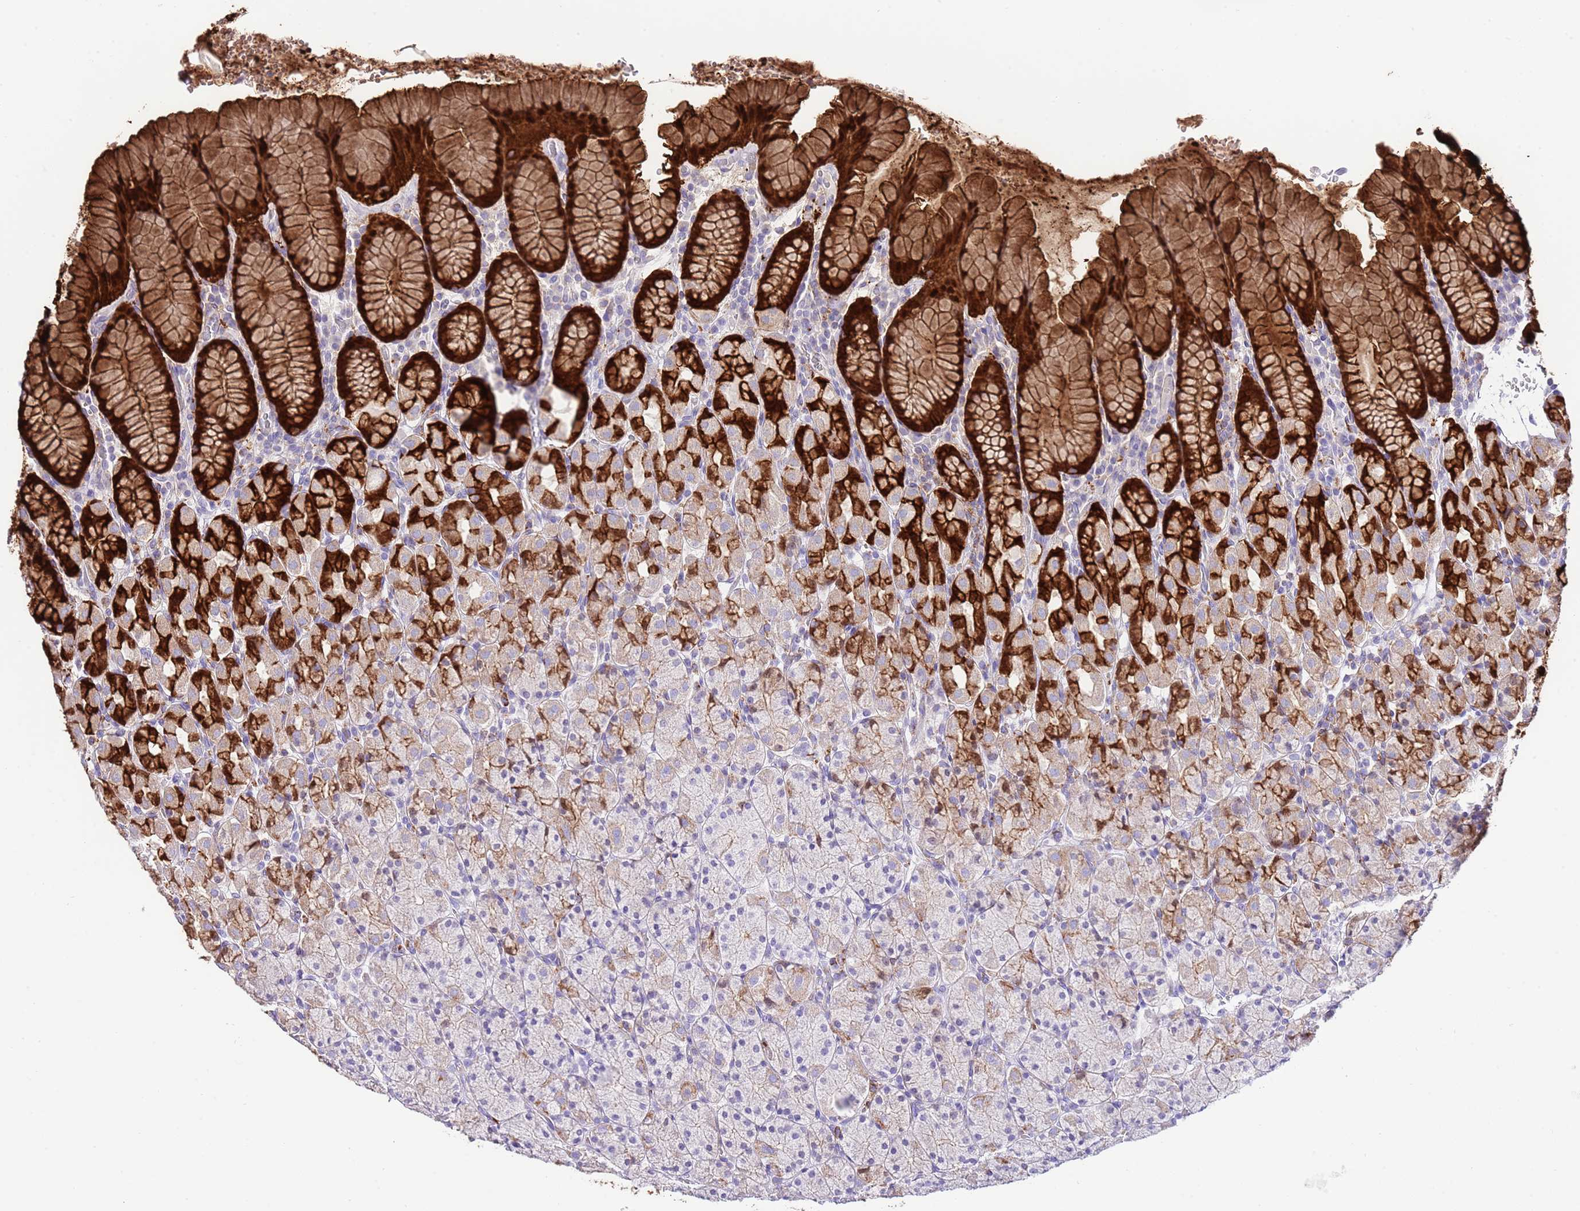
{"staining": {"intensity": "strong", "quantity": "25%-75%", "location": "cytoplasmic/membranous,nuclear"}, "tissue": "stomach", "cell_type": "Glandular cells", "image_type": "normal", "snomed": [{"axis": "morphology", "description": "Normal tissue, NOS"}, {"axis": "topography", "description": "Stomach, upper"}, {"axis": "topography", "description": "Stomach"}], "caption": "An image showing strong cytoplasmic/membranous,nuclear positivity in about 25%-75% of glandular cells in normal stomach, as visualized by brown immunohistochemical staining.", "gene": "ALDH3A1", "patient": {"sex": "male", "age": 62}}